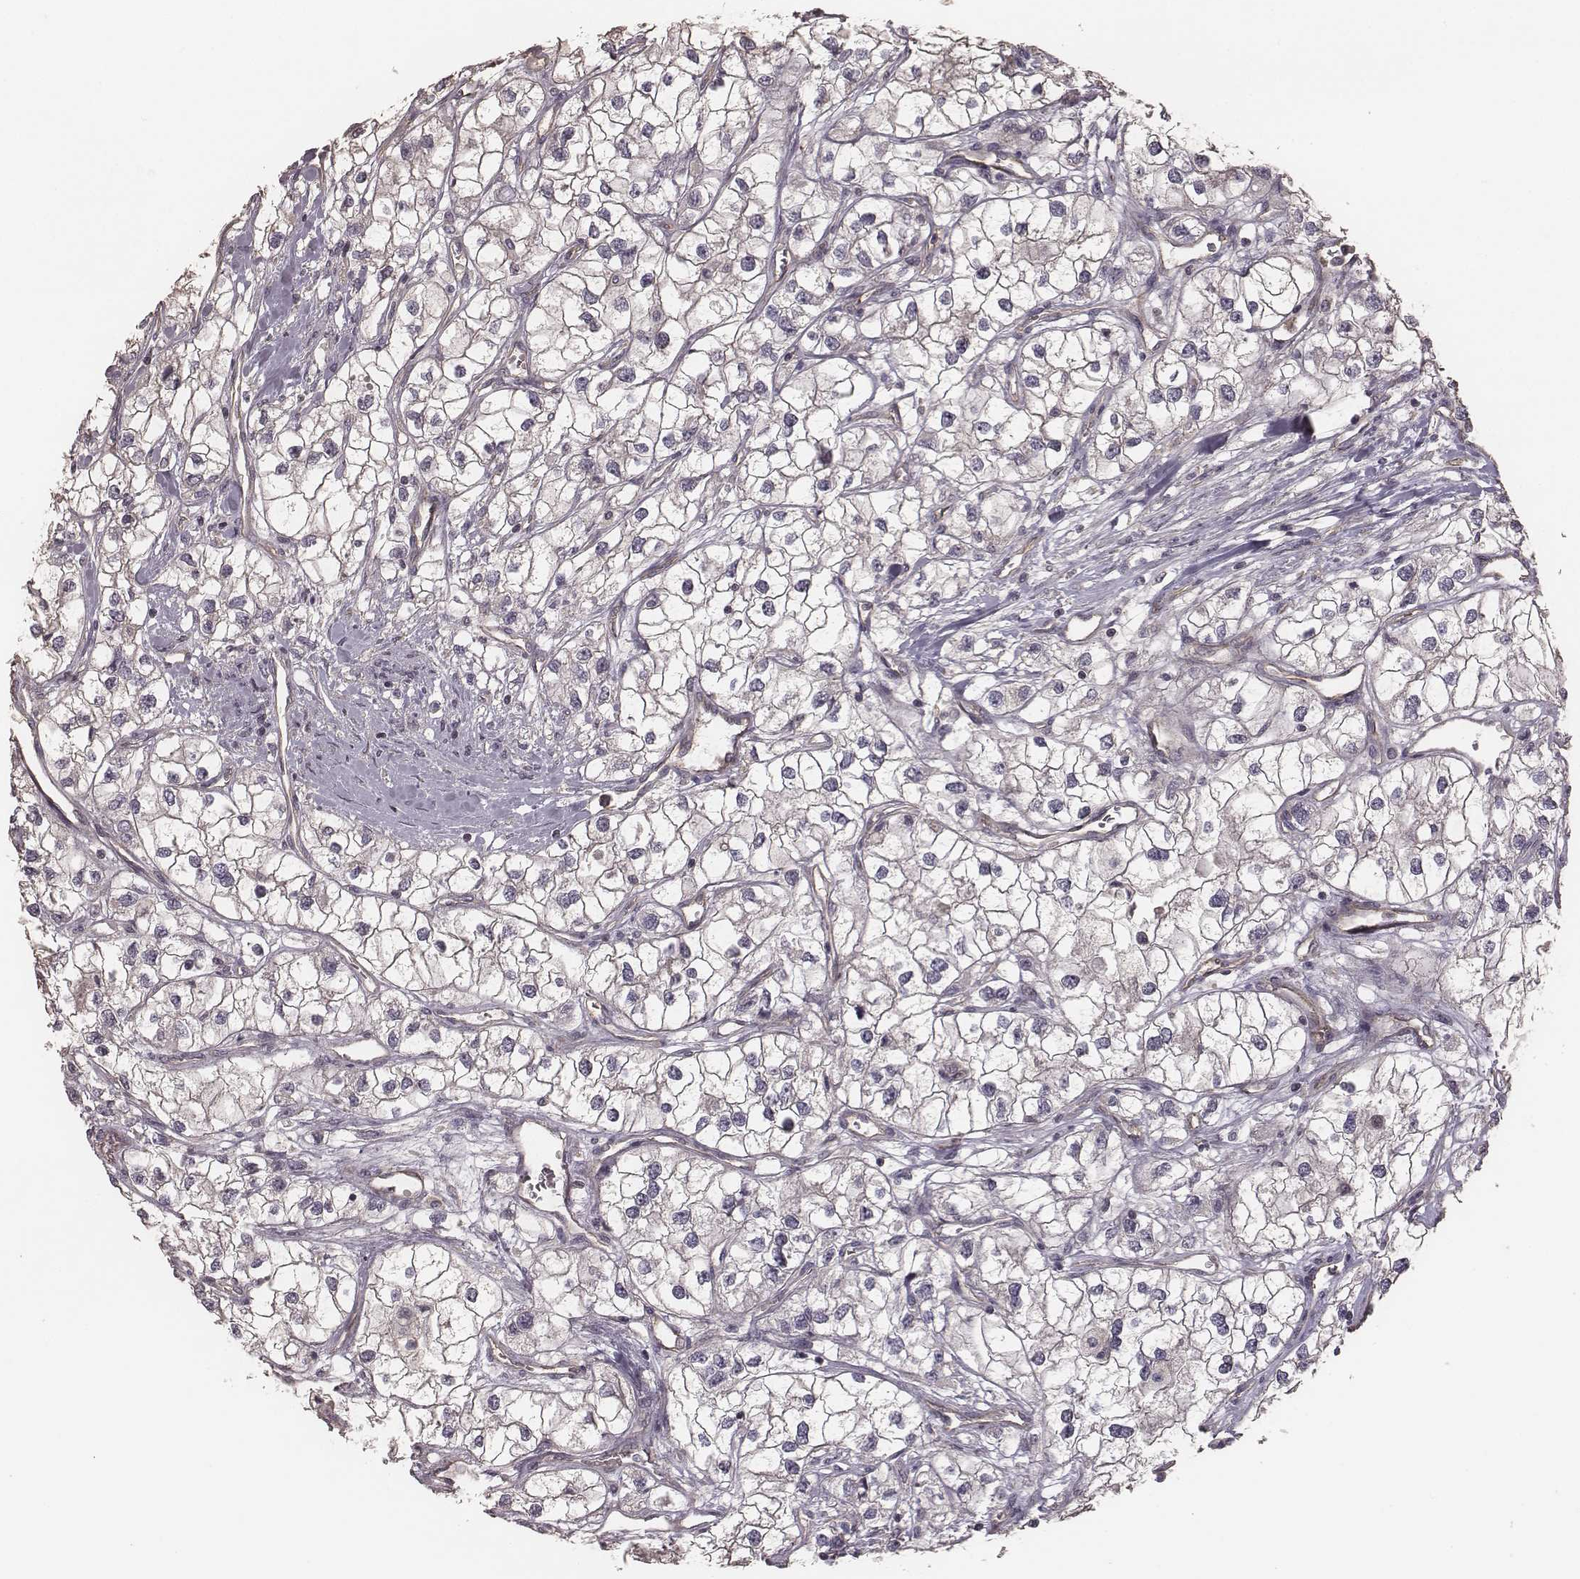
{"staining": {"intensity": "negative", "quantity": "none", "location": "none"}, "tissue": "renal cancer", "cell_type": "Tumor cells", "image_type": "cancer", "snomed": [{"axis": "morphology", "description": "Adenocarcinoma, NOS"}, {"axis": "topography", "description": "Kidney"}], "caption": "IHC image of neoplastic tissue: adenocarcinoma (renal) stained with DAB exhibits no significant protein staining in tumor cells.", "gene": "OTOGL", "patient": {"sex": "male", "age": 59}}